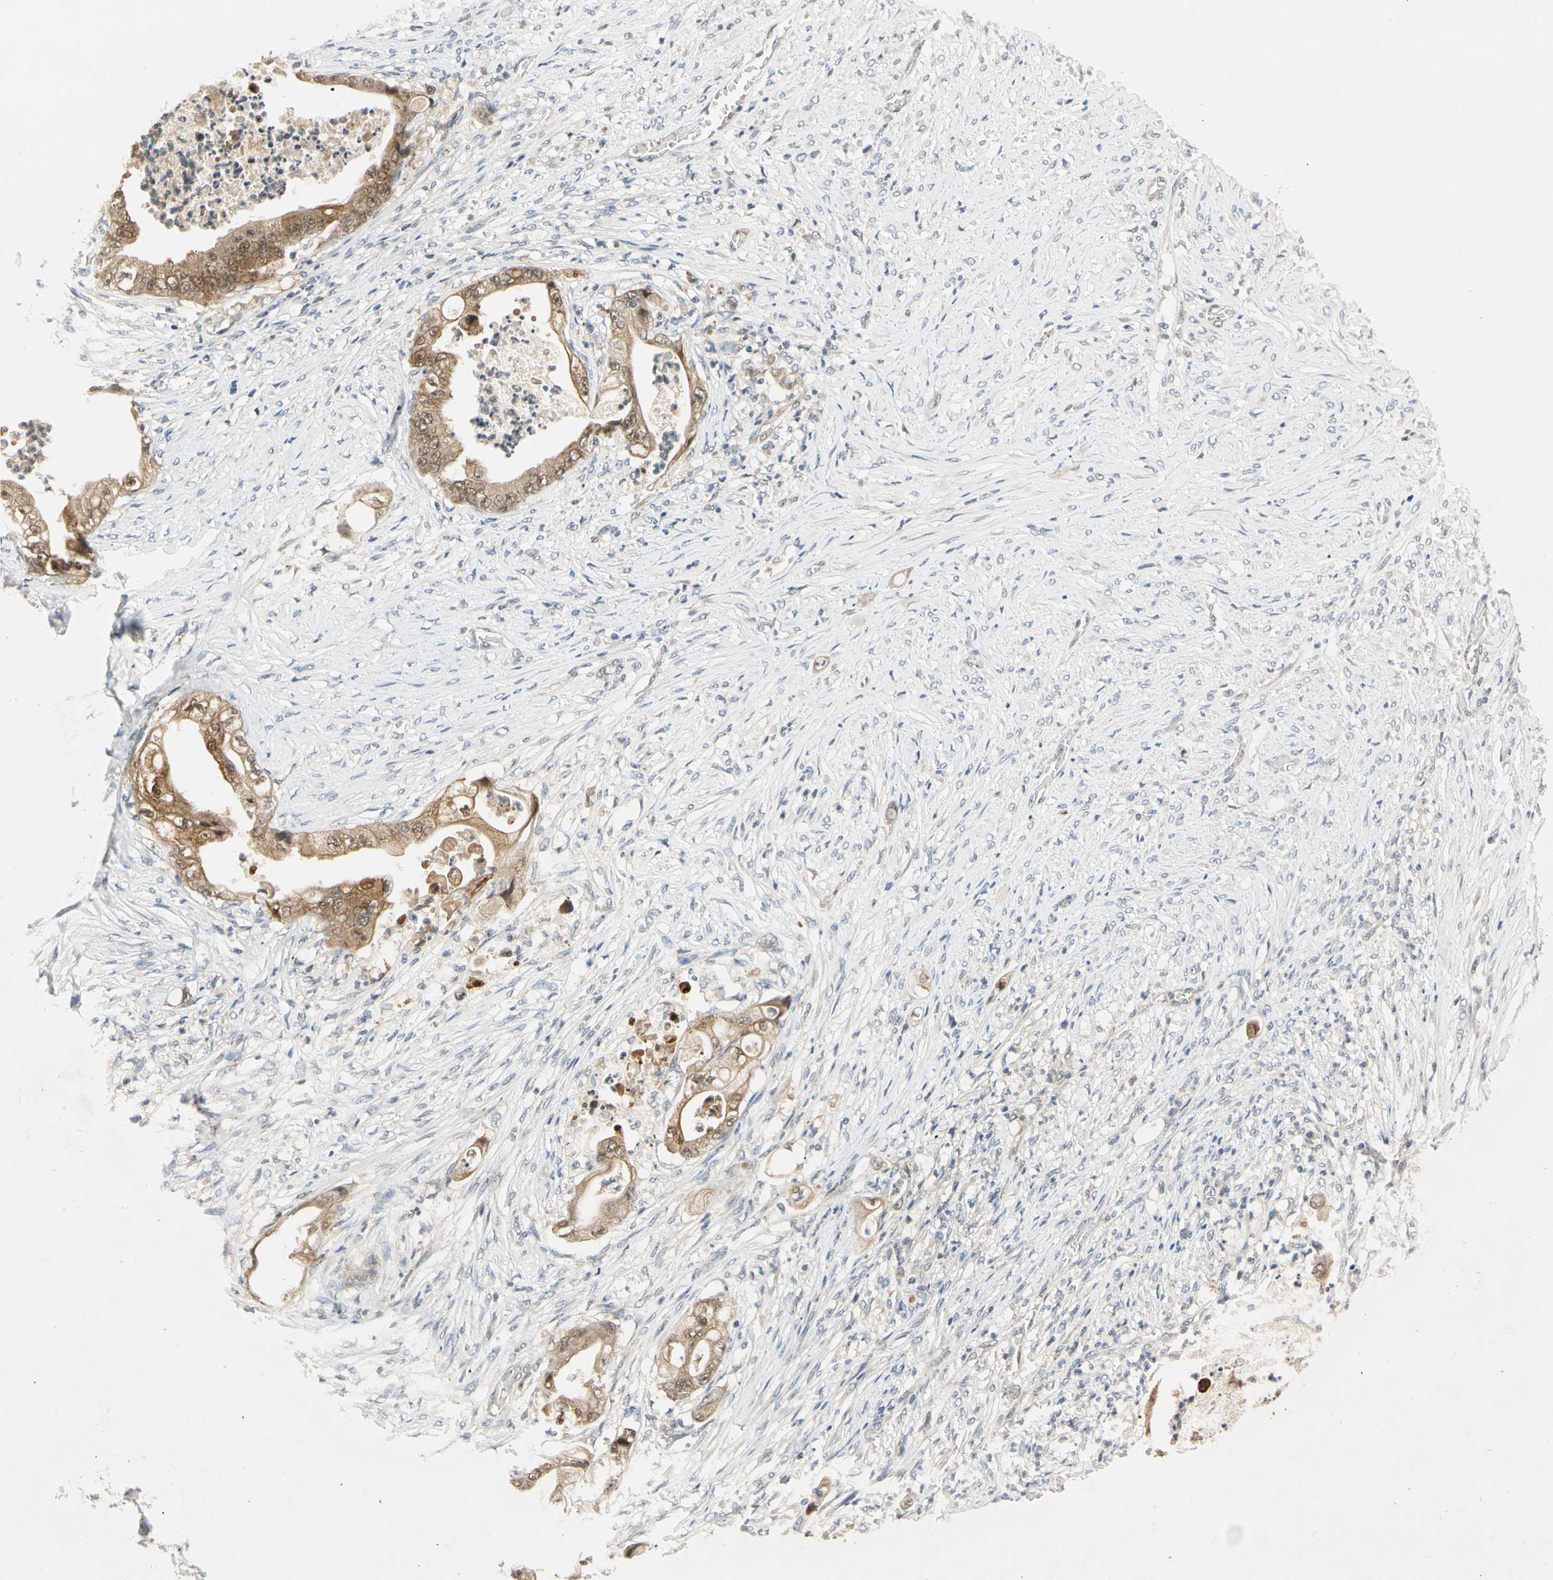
{"staining": {"intensity": "moderate", "quantity": ">75%", "location": "cytoplasmic/membranous,nuclear"}, "tissue": "stomach cancer", "cell_type": "Tumor cells", "image_type": "cancer", "snomed": [{"axis": "morphology", "description": "Adenocarcinoma, NOS"}, {"axis": "topography", "description": "Stomach"}], "caption": "IHC of human stomach cancer (adenocarcinoma) displays medium levels of moderate cytoplasmic/membranous and nuclear positivity in approximately >75% of tumor cells. (Stains: DAB (3,3'-diaminobenzidine) in brown, nuclei in blue, Microscopy: brightfield microscopy at high magnification).", "gene": "RIOX2", "patient": {"sex": "female", "age": 73}}